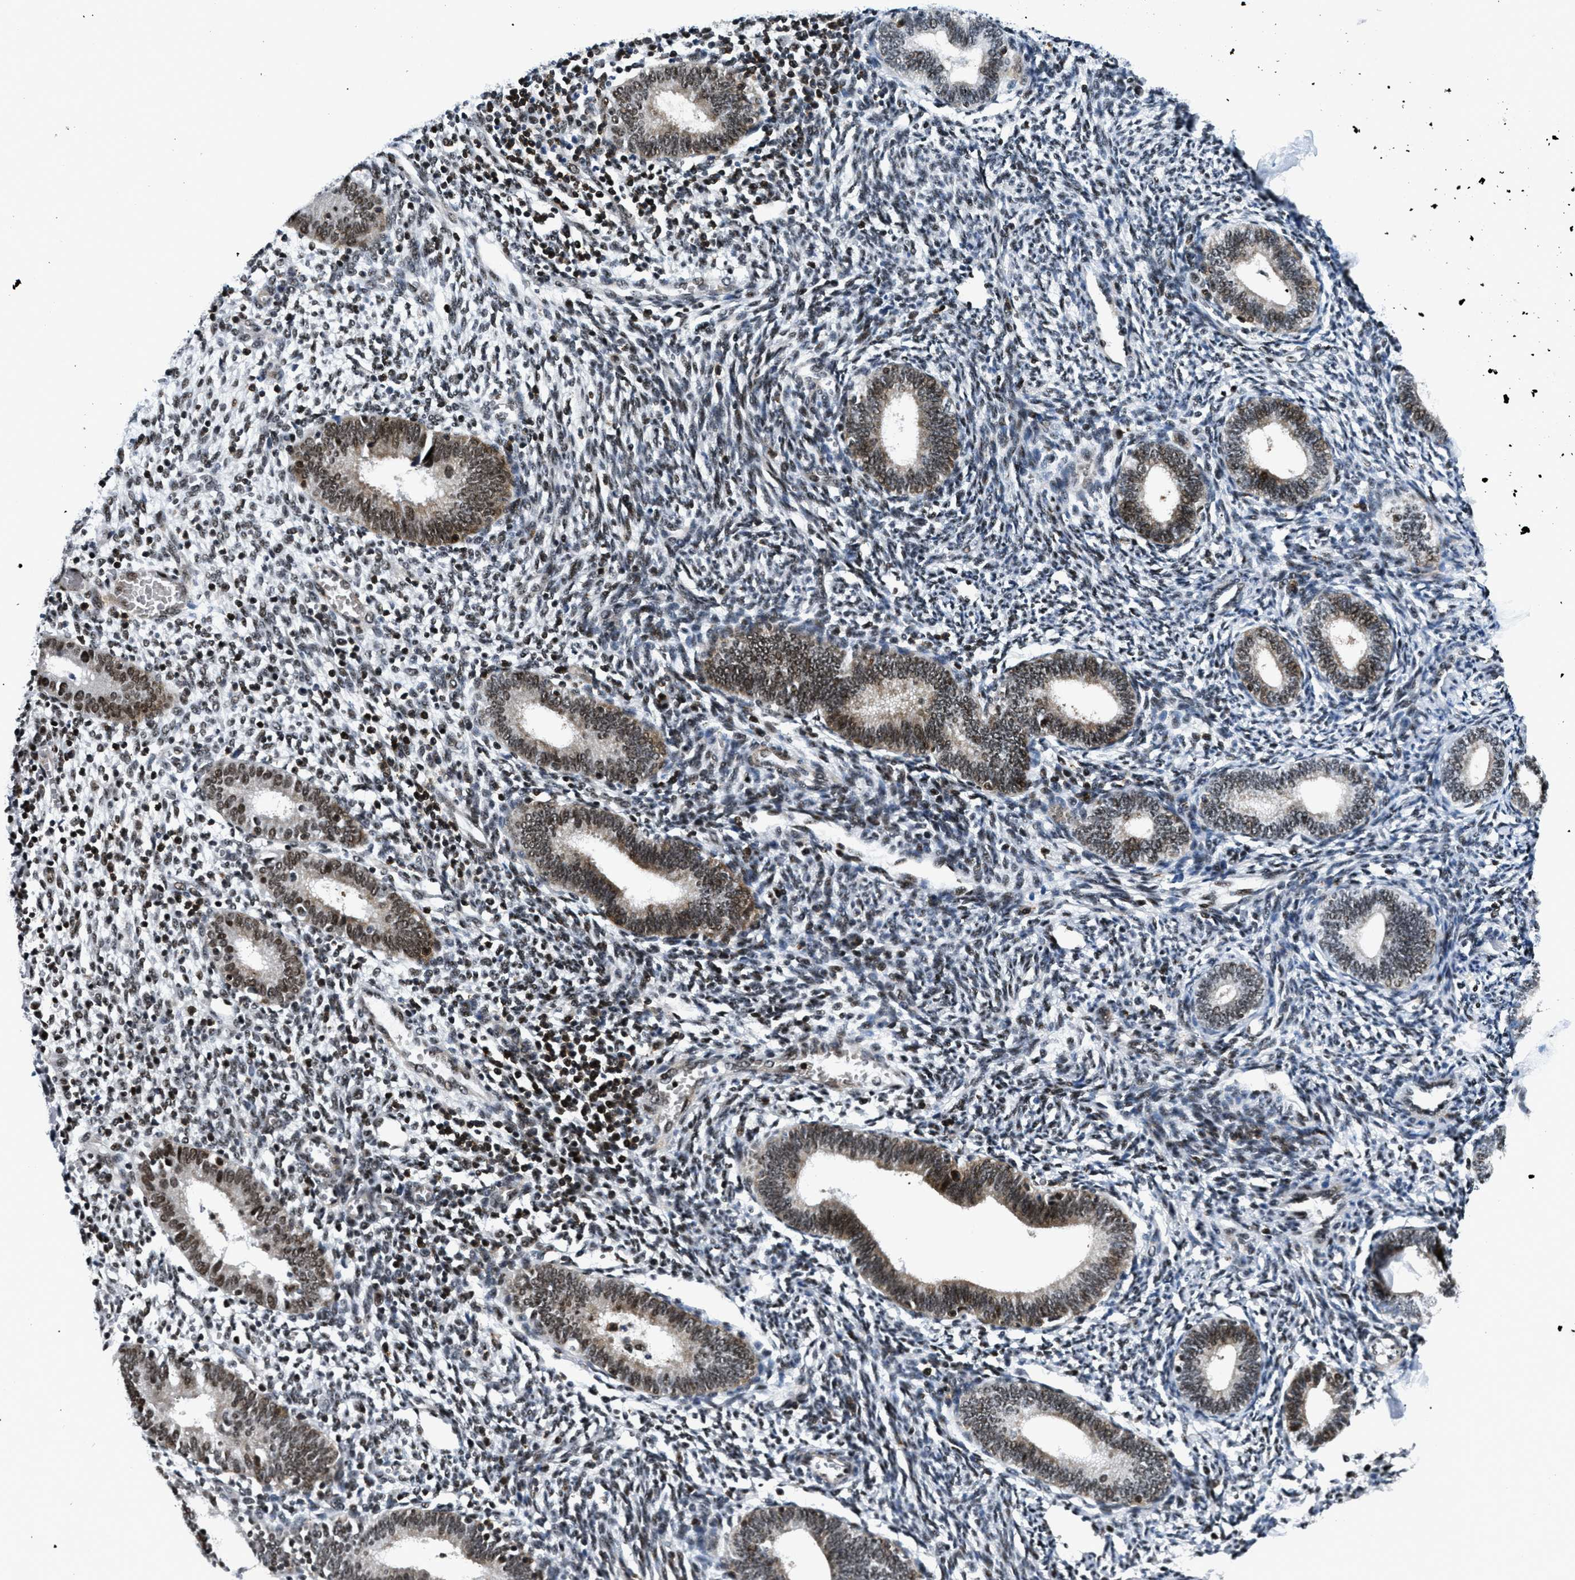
{"staining": {"intensity": "strong", "quantity": "25%-75%", "location": "nuclear"}, "tissue": "endometrium", "cell_type": "Cells in endometrial stroma", "image_type": "normal", "snomed": [{"axis": "morphology", "description": "Normal tissue, NOS"}, {"axis": "topography", "description": "Endometrium"}], "caption": "Immunohistochemical staining of unremarkable endometrium shows 25%-75% levels of strong nuclear protein staining in approximately 25%-75% of cells in endometrial stroma. The staining was performed using DAB (3,3'-diaminobenzidine), with brown indicating positive protein expression. Nuclei are stained blue with hematoxylin.", "gene": "SMARCB1", "patient": {"sex": "female", "age": 41}}